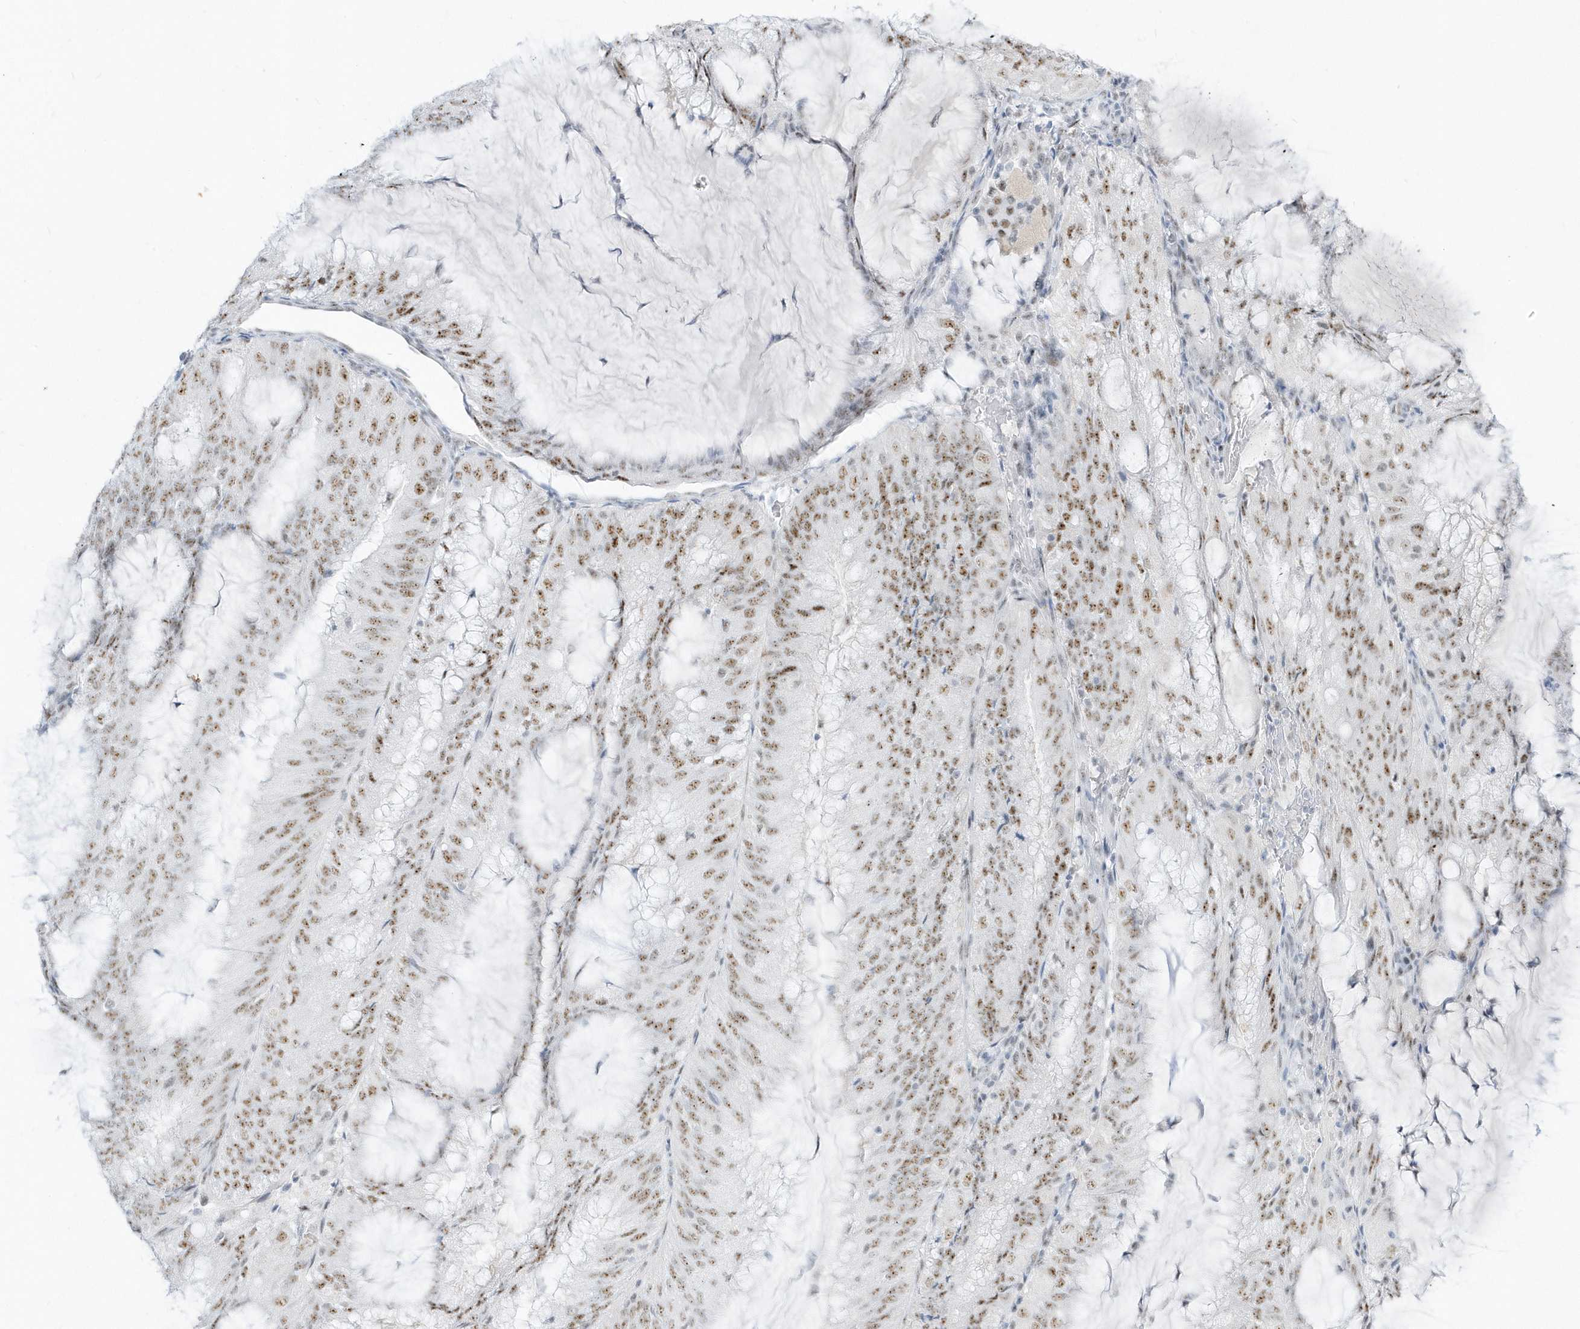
{"staining": {"intensity": "moderate", "quantity": ">75%", "location": "nuclear"}, "tissue": "endometrial cancer", "cell_type": "Tumor cells", "image_type": "cancer", "snomed": [{"axis": "morphology", "description": "Adenocarcinoma, NOS"}, {"axis": "topography", "description": "Endometrium"}], "caption": "Protein analysis of adenocarcinoma (endometrial) tissue exhibits moderate nuclear staining in approximately >75% of tumor cells.", "gene": "PLEKHN1", "patient": {"sex": "female", "age": 81}}